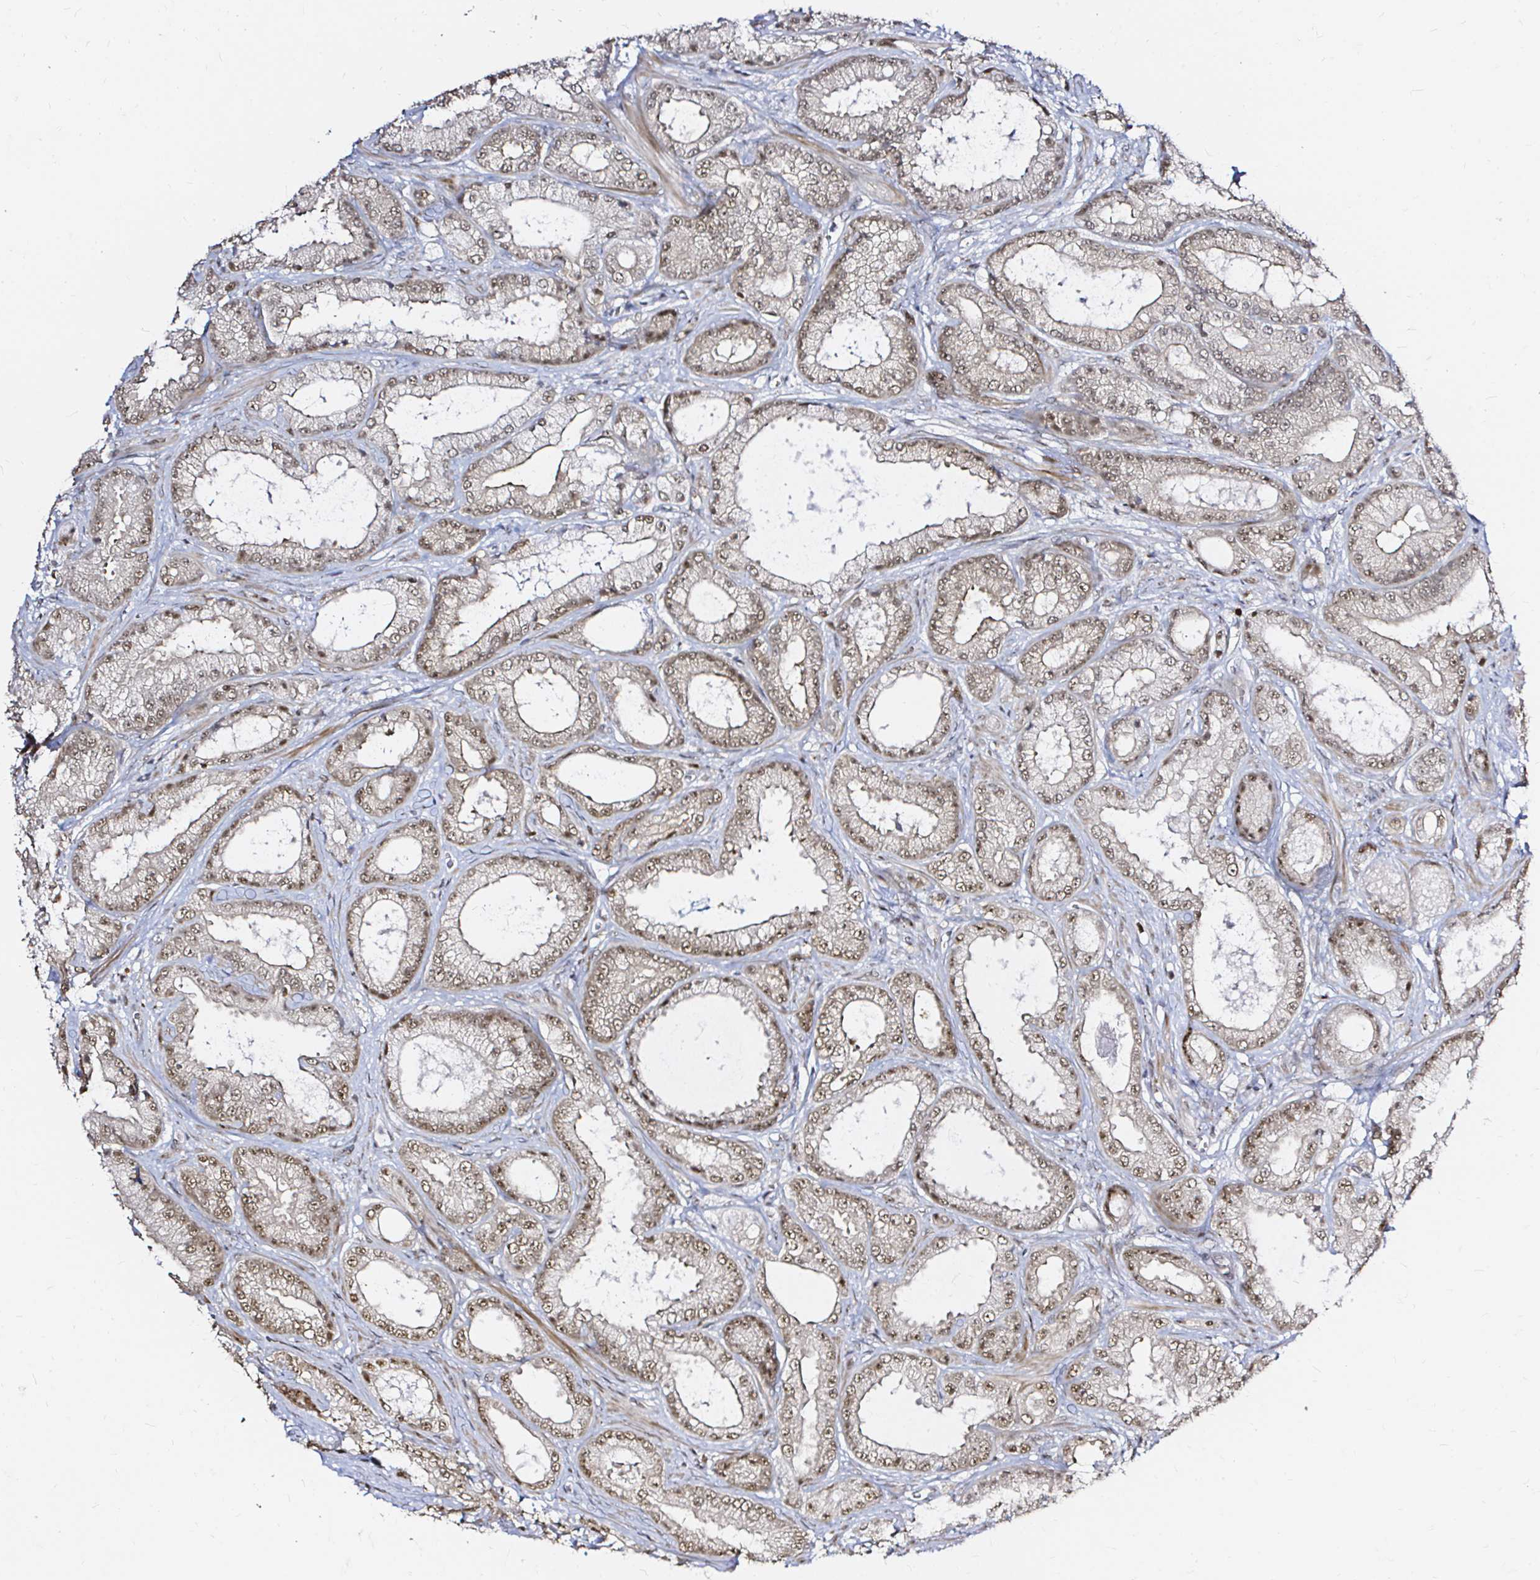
{"staining": {"intensity": "weak", "quantity": "25%-75%", "location": "cytoplasmic/membranous,nuclear"}, "tissue": "prostate cancer", "cell_type": "Tumor cells", "image_type": "cancer", "snomed": [{"axis": "morphology", "description": "Adenocarcinoma, High grade"}, {"axis": "topography", "description": "Prostate"}], "caption": "Tumor cells demonstrate low levels of weak cytoplasmic/membranous and nuclear expression in about 25%-75% of cells in adenocarcinoma (high-grade) (prostate).", "gene": "SNRPC", "patient": {"sex": "male", "age": 67}}